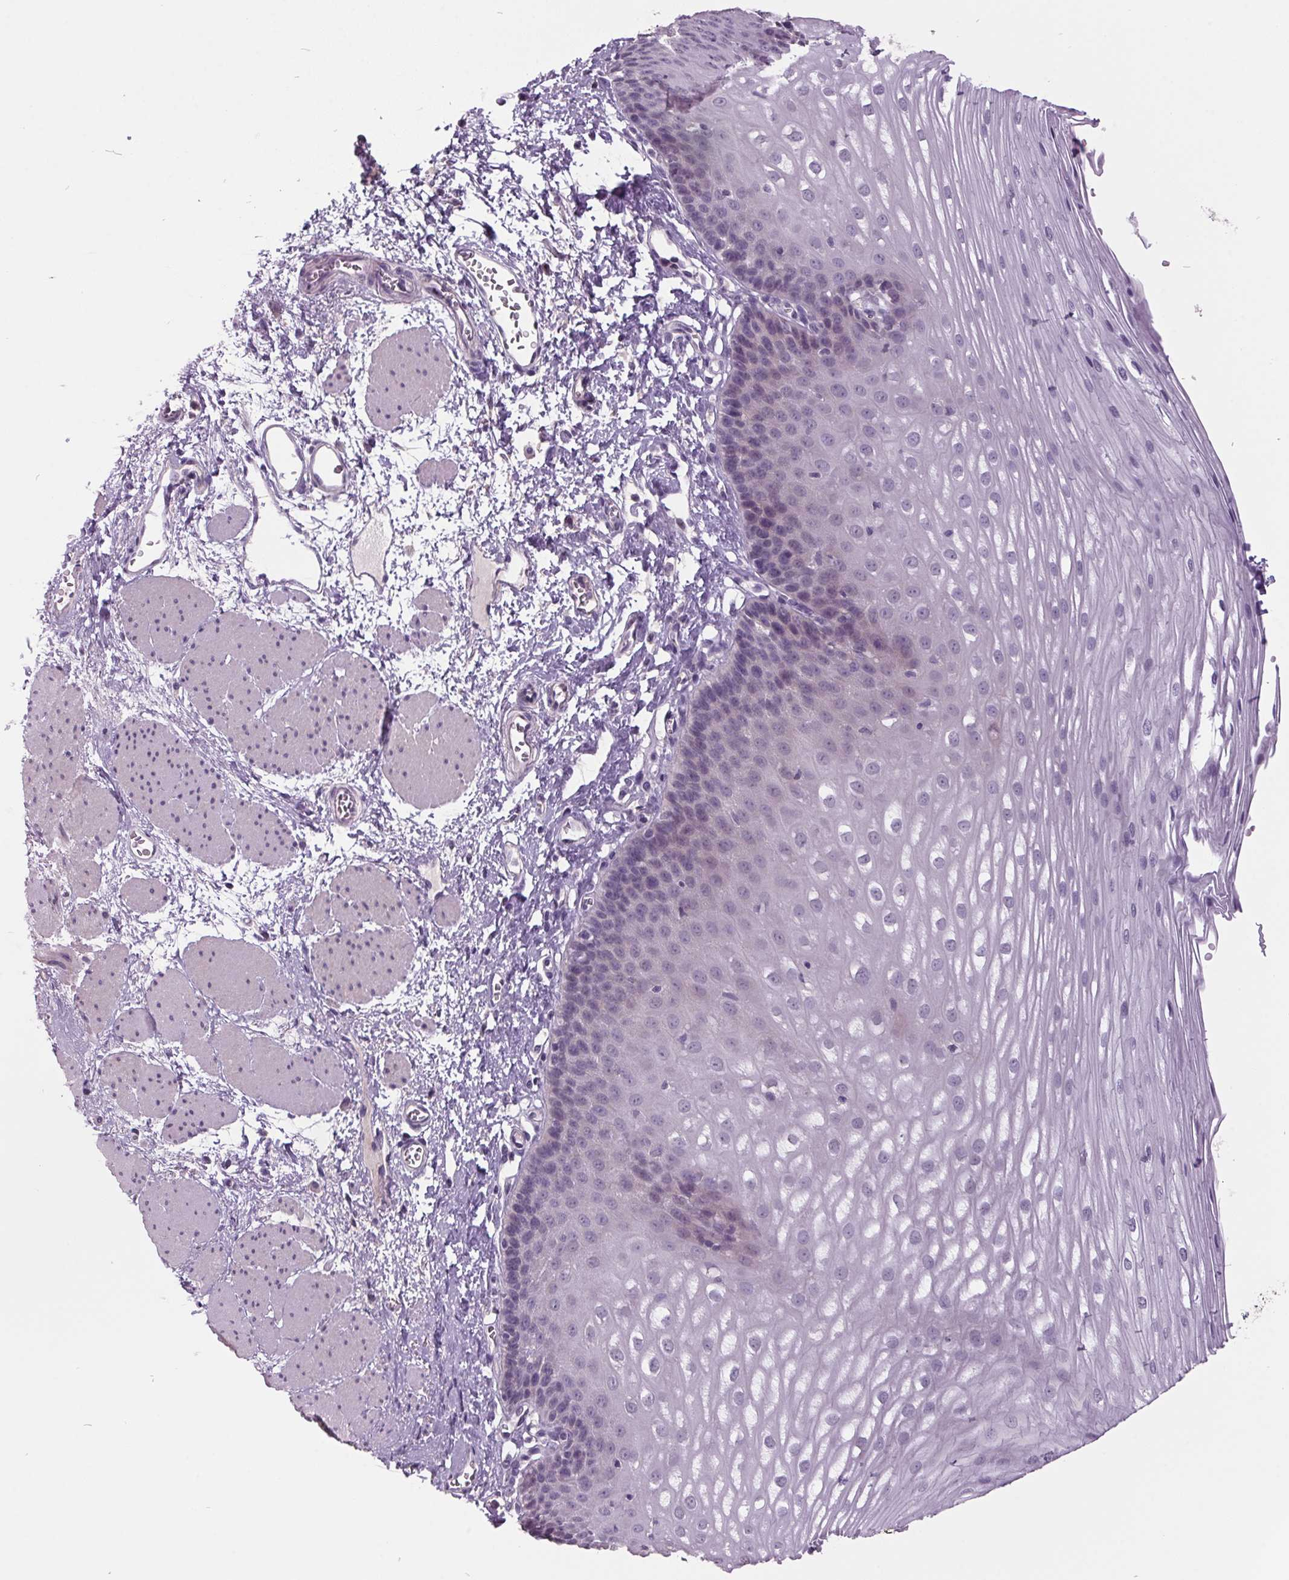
{"staining": {"intensity": "negative", "quantity": "none", "location": "none"}, "tissue": "esophagus", "cell_type": "Squamous epithelial cells", "image_type": "normal", "snomed": [{"axis": "morphology", "description": "Normal tissue, NOS"}, {"axis": "topography", "description": "Esophagus"}], "caption": "Immunohistochemistry (IHC) of normal esophagus shows no expression in squamous epithelial cells.", "gene": "C2orf16", "patient": {"sex": "male", "age": 62}}